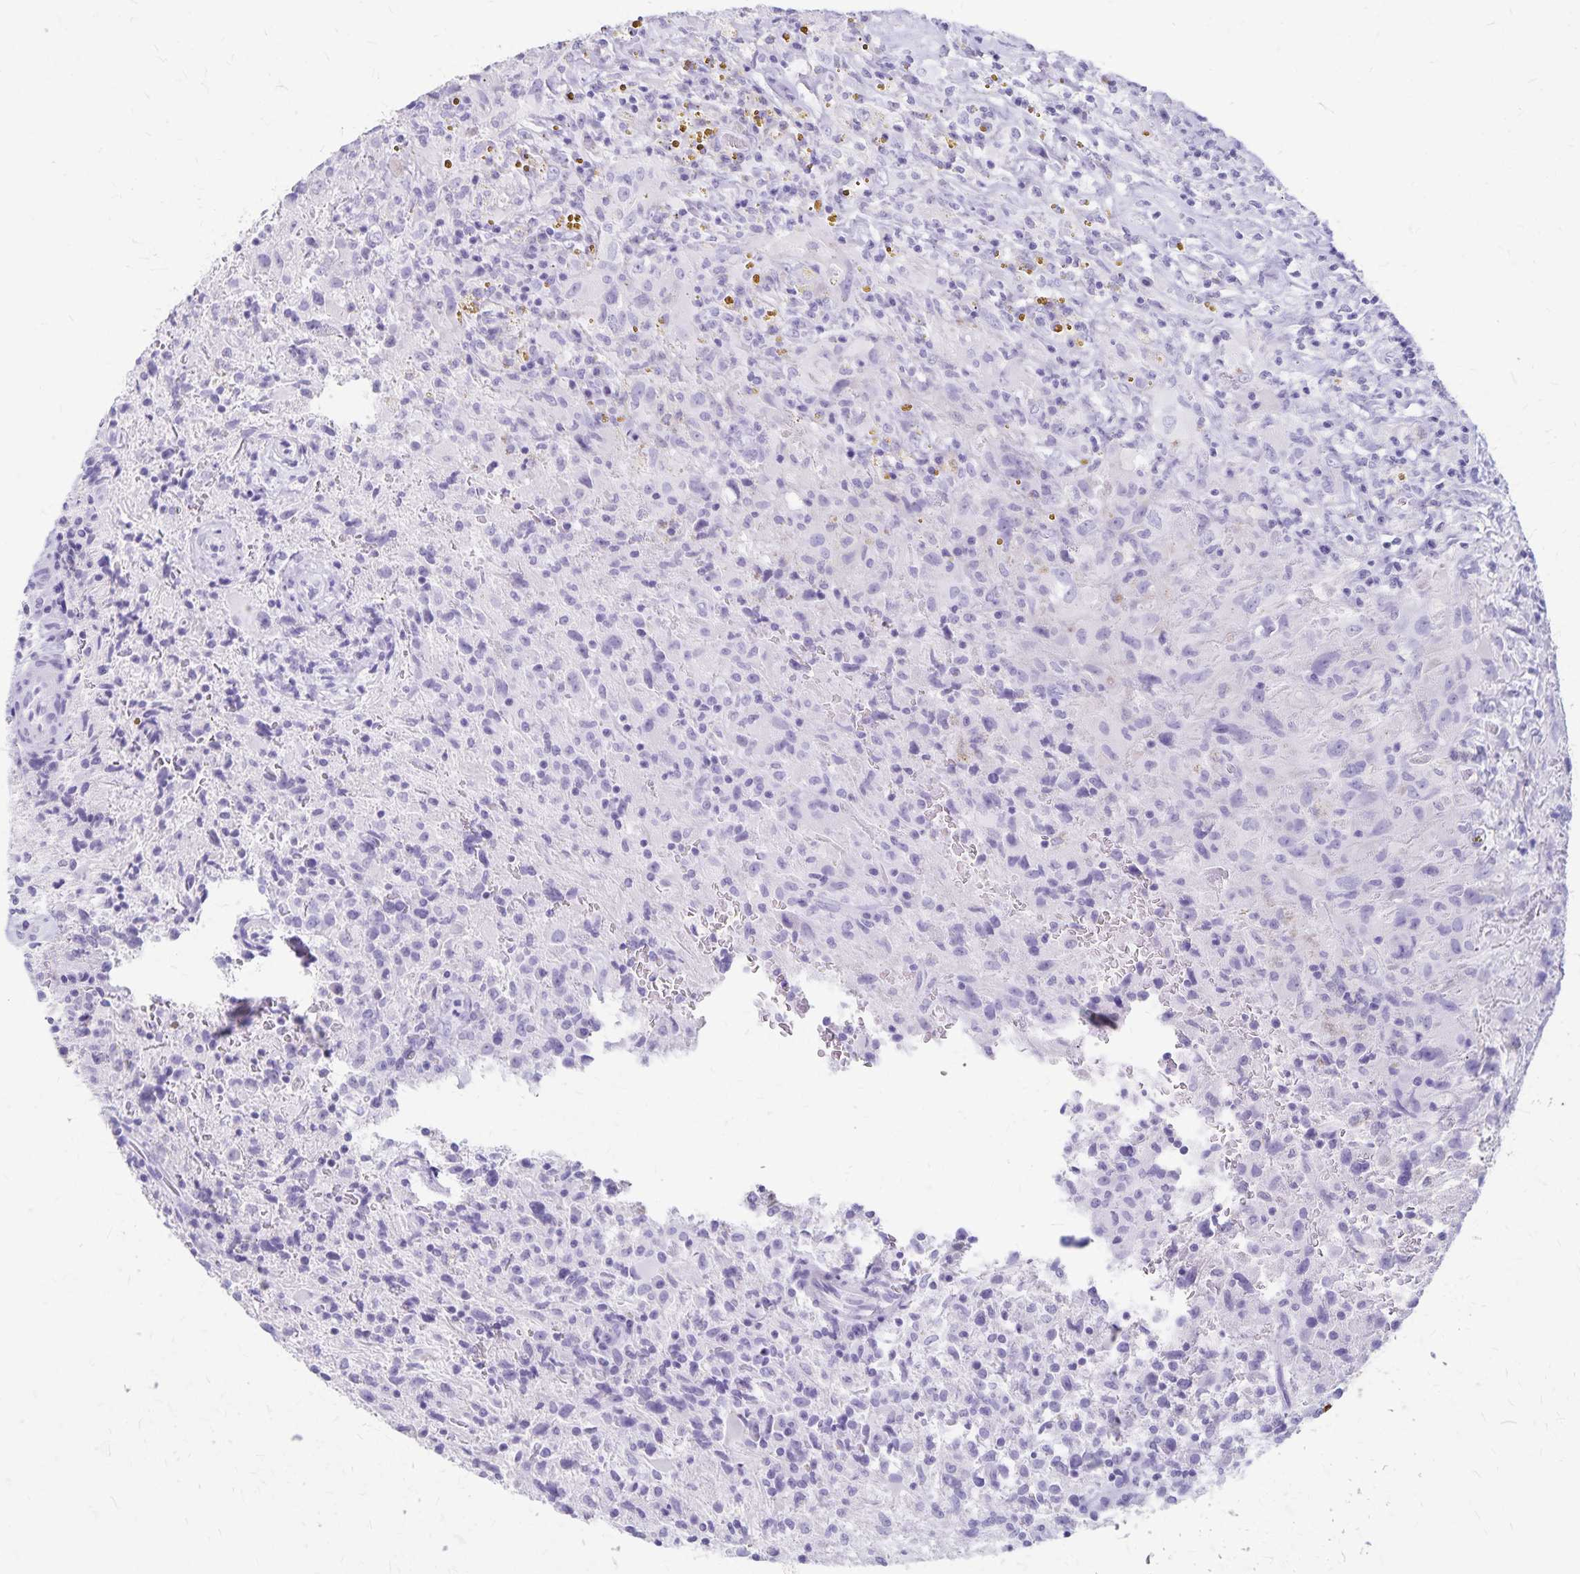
{"staining": {"intensity": "negative", "quantity": "none", "location": "none"}, "tissue": "glioma", "cell_type": "Tumor cells", "image_type": "cancer", "snomed": [{"axis": "morphology", "description": "Glioma, malignant, High grade"}, {"axis": "topography", "description": "Brain"}], "caption": "Tumor cells show no significant expression in glioma.", "gene": "GPBAR1", "patient": {"sex": "male", "age": 68}}